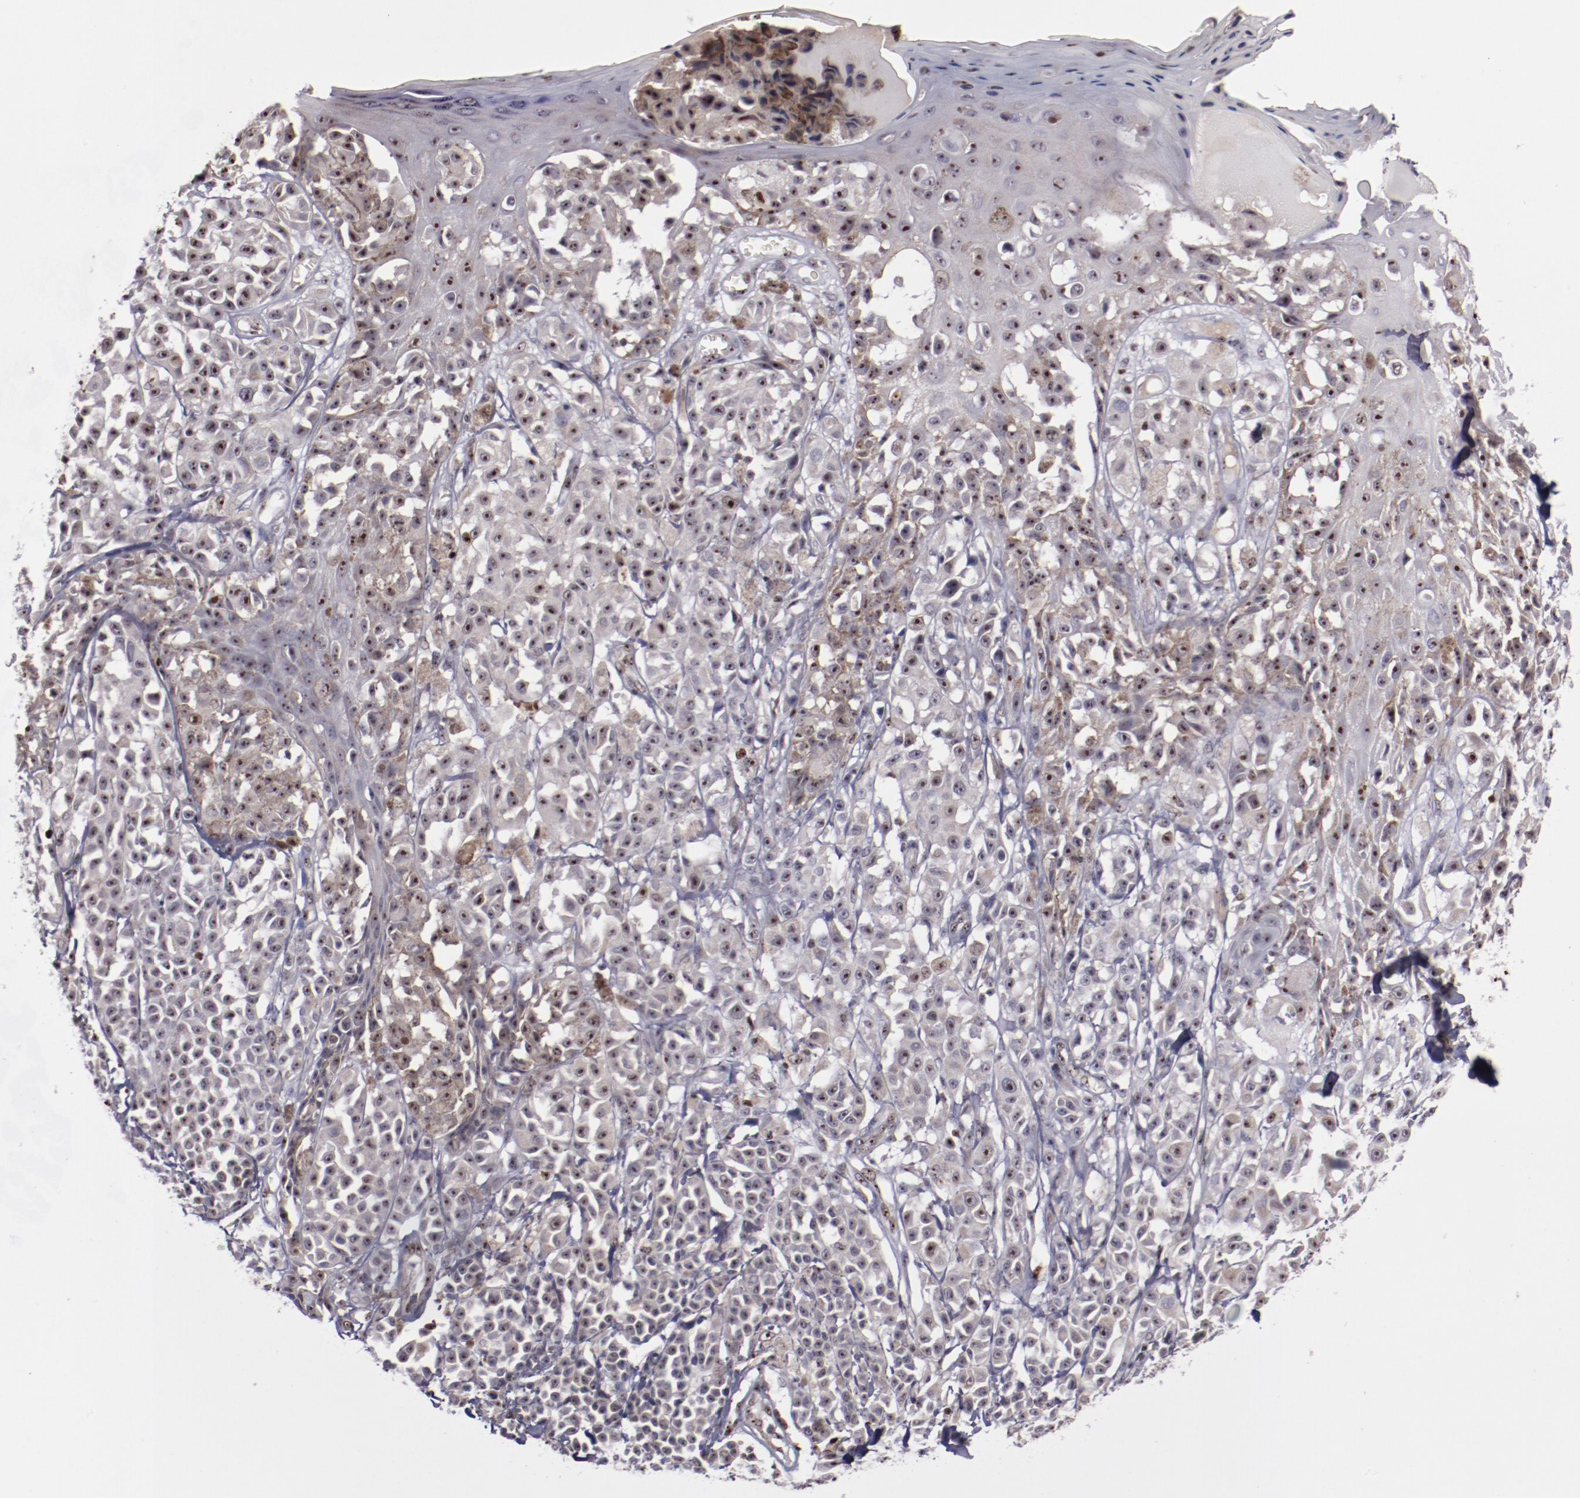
{"staining": {"intensity": "weak", "quantity": "<25%", "location": "cytoplasmic/membranous,nuclear"}, "tissue": "melanoma", "cell_type": "Tumor cells", "image_type": "cancer", "snomed": [{"axis": "morphology", "description": "Malignant melanoma, NOS"}, {"axis": "topography", "description": "Skin"}], "caption": "Photomicrograph shows no significant protein expression in tumor cells of malignant melanoma. (DAB (3,3'-diaminobenzidine) immunohistochemistry (IHC) visualized using brightfield microscopy, high magnification).", "gene": "DDX24", "patient": {"sex": "female", "age": 38}}